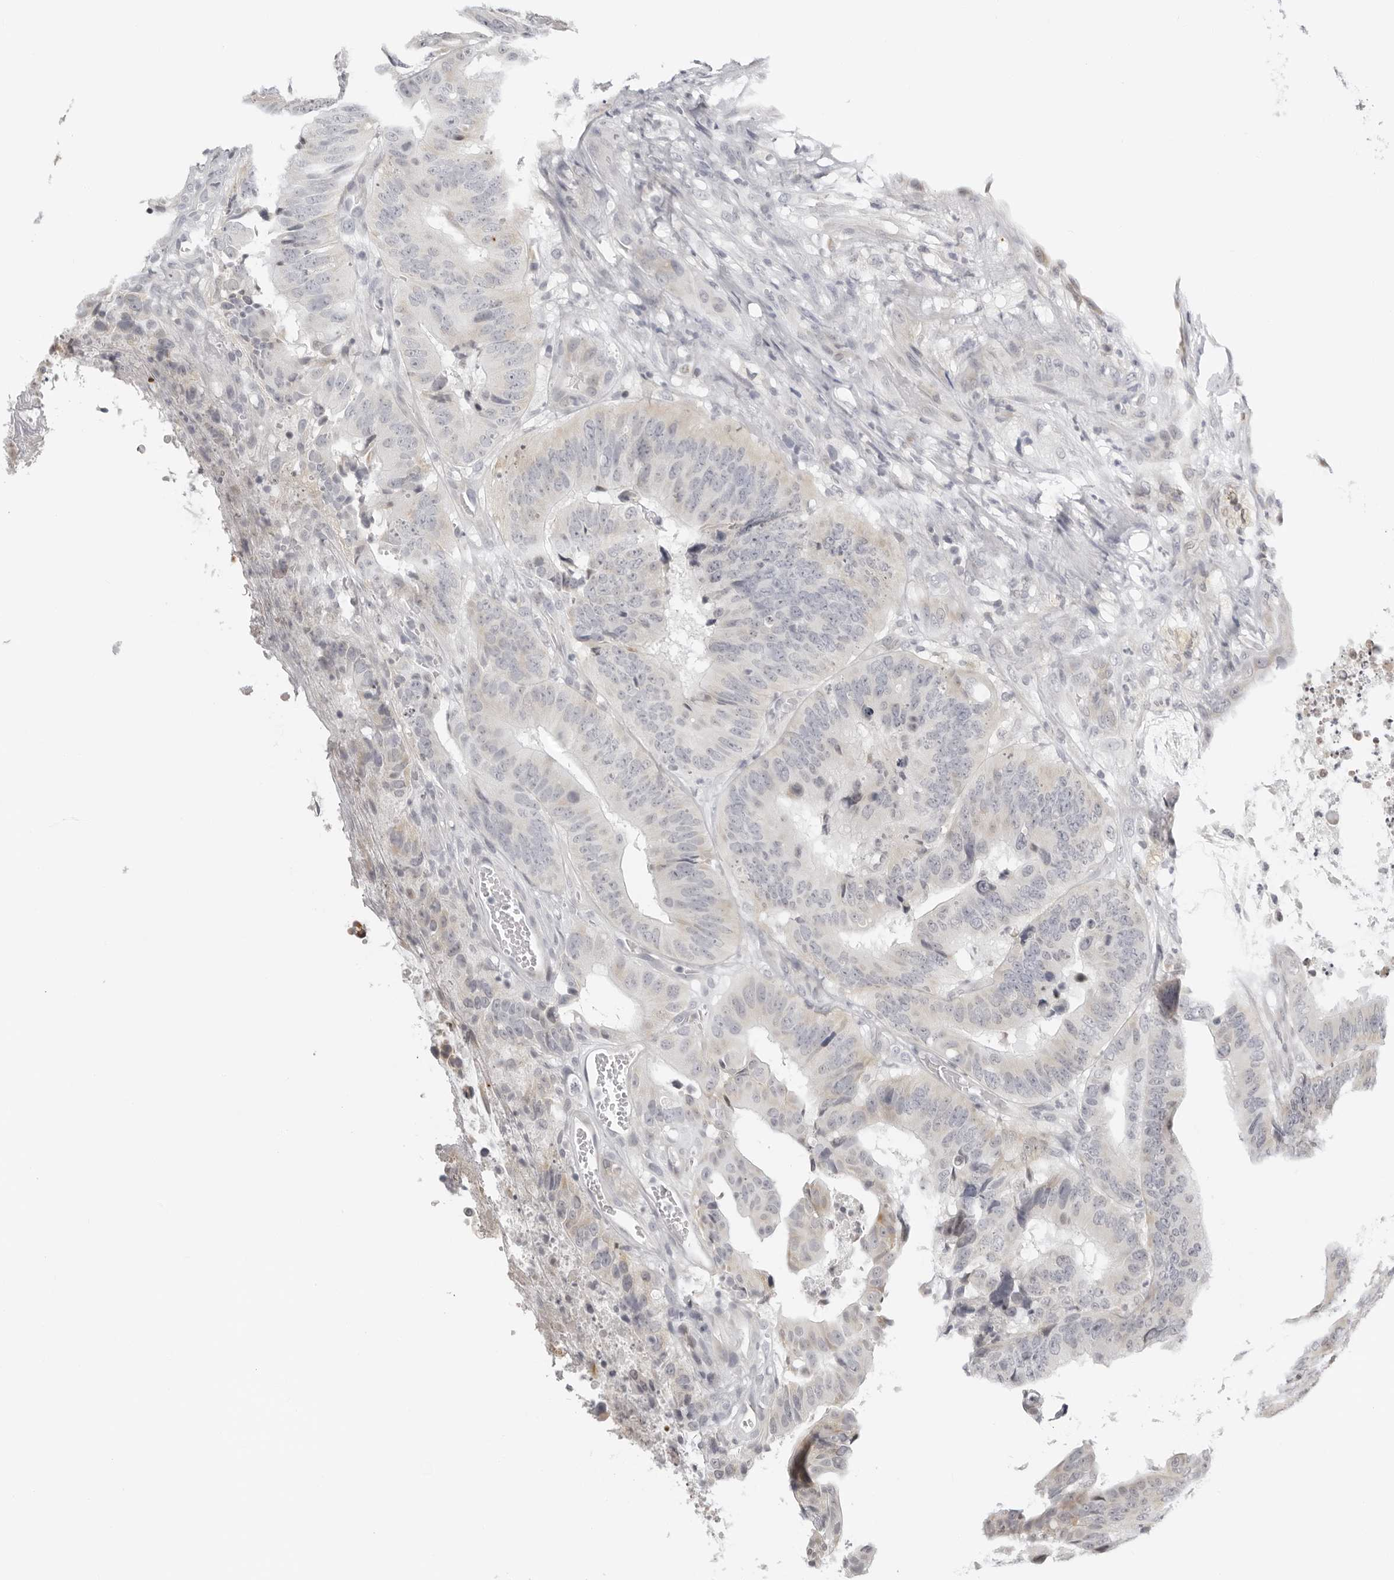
{"staining": {"intensity": "negative", "quantity": "none", "location": "none"}, "tissue": "colorectal cancer", "cell_type": "Tumor cells", "image_type": "cancer", "snomed": [{"axis": "morphology", "description": "Adenocarcinoma, NOS"}, {"axis": "topography", "description": "Colon"}], "caption": "Tumor cells are negative for brown protein staining in colorectal cancer.", "gene": "ACP6", "patient": {"sex": "male", "age": 83}}